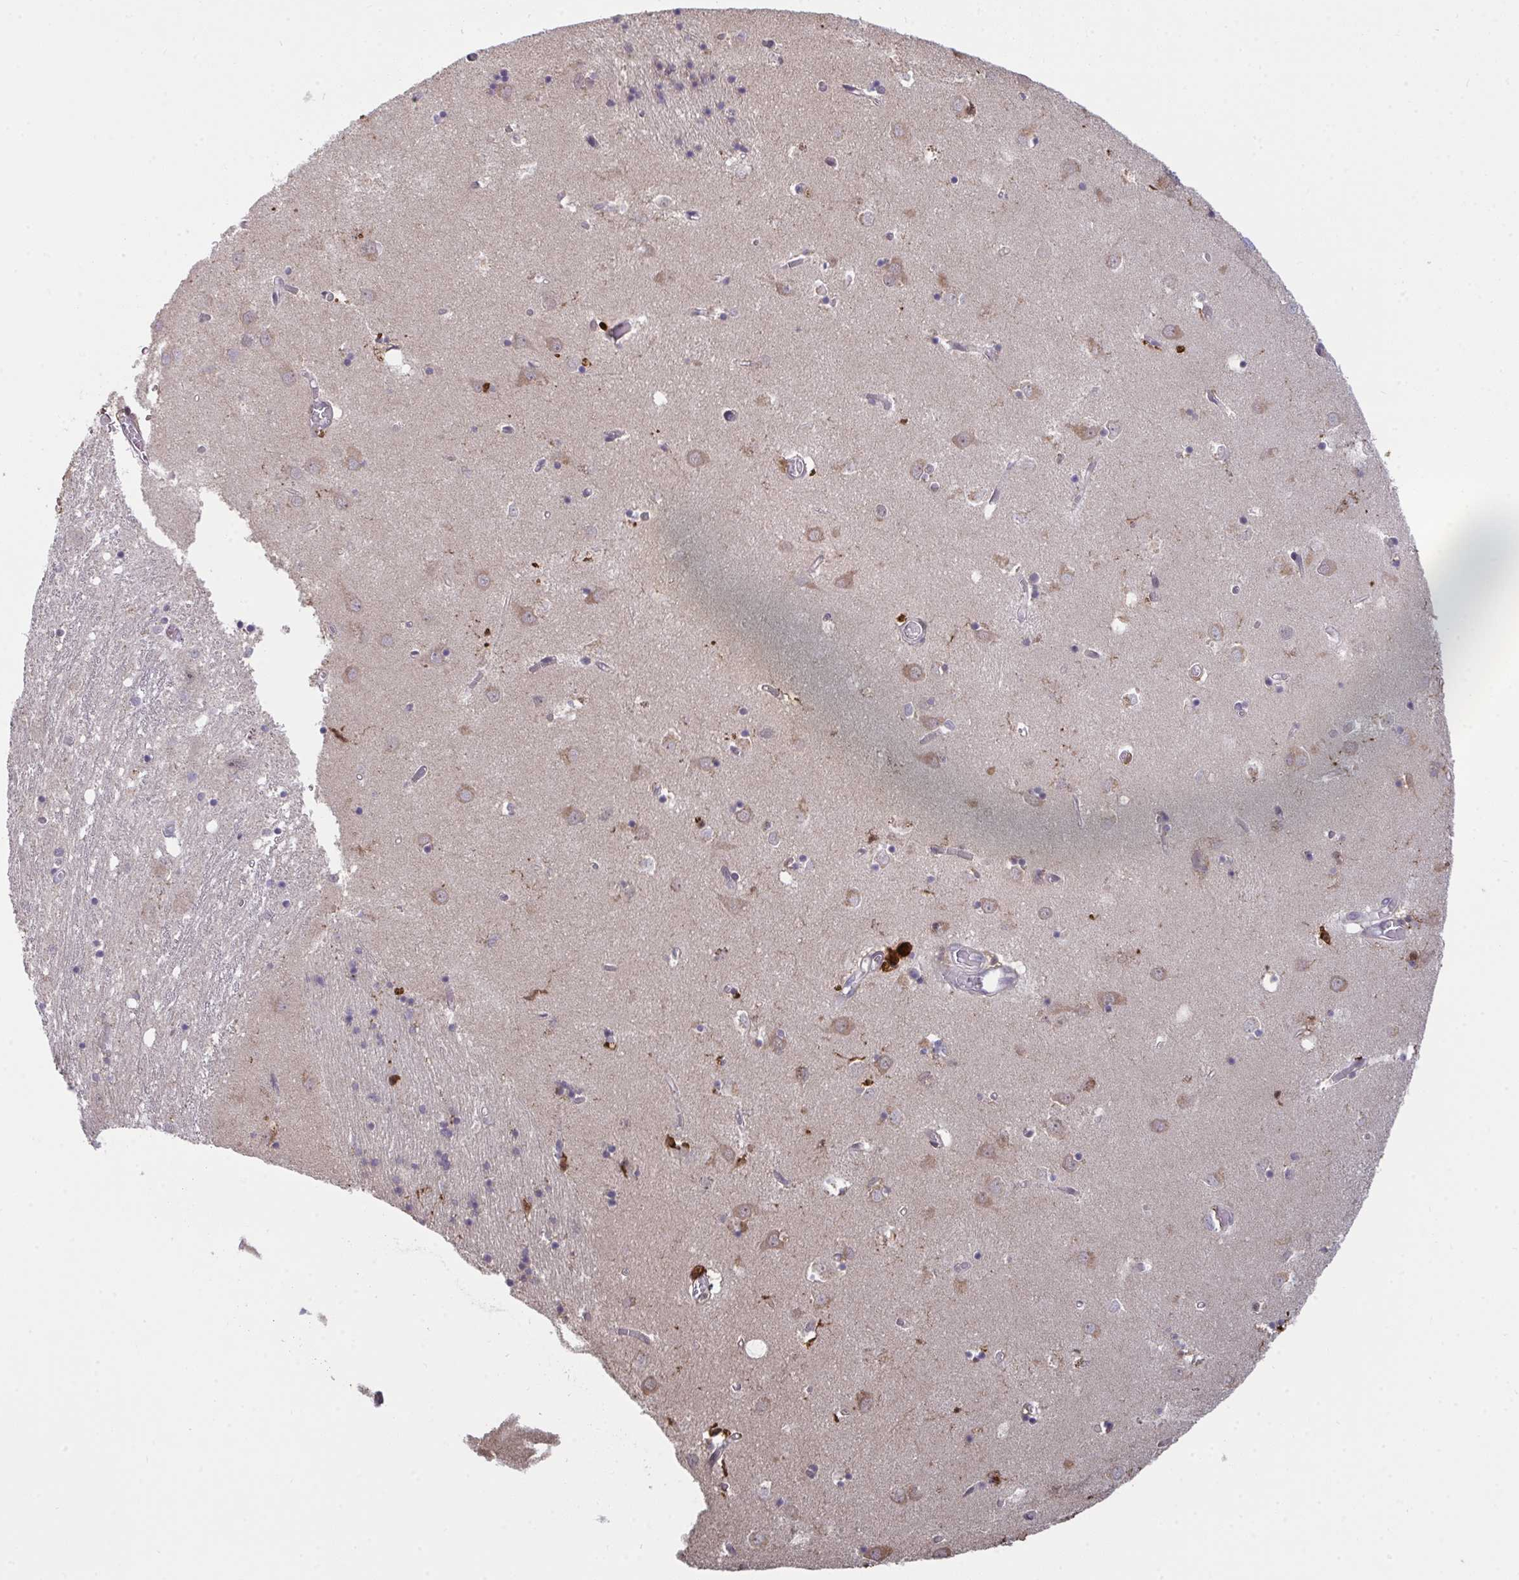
{"staining": {"intensity": "moderate", "quantity": "<25%", "location": "nuclear"}, "tissue": "caudate", "cell_type": "Glial cells", "image_type": "normal", "snomed": [{"axis": "morphology", "description": "Normal tissue, NOS"}, {"axis": "topography", "description": "Lateral ventricle wall"}], "caption": "An immunohistochemistry micrograph of unremarkable tissue is shown. Protein staining in brown labels moderate nuclear positivity in caudate within glial cells. (IHC, brightfield microscopy, high magnification).", "gene": "SAP30", "patient": {"sex": "male", "age": 70}}